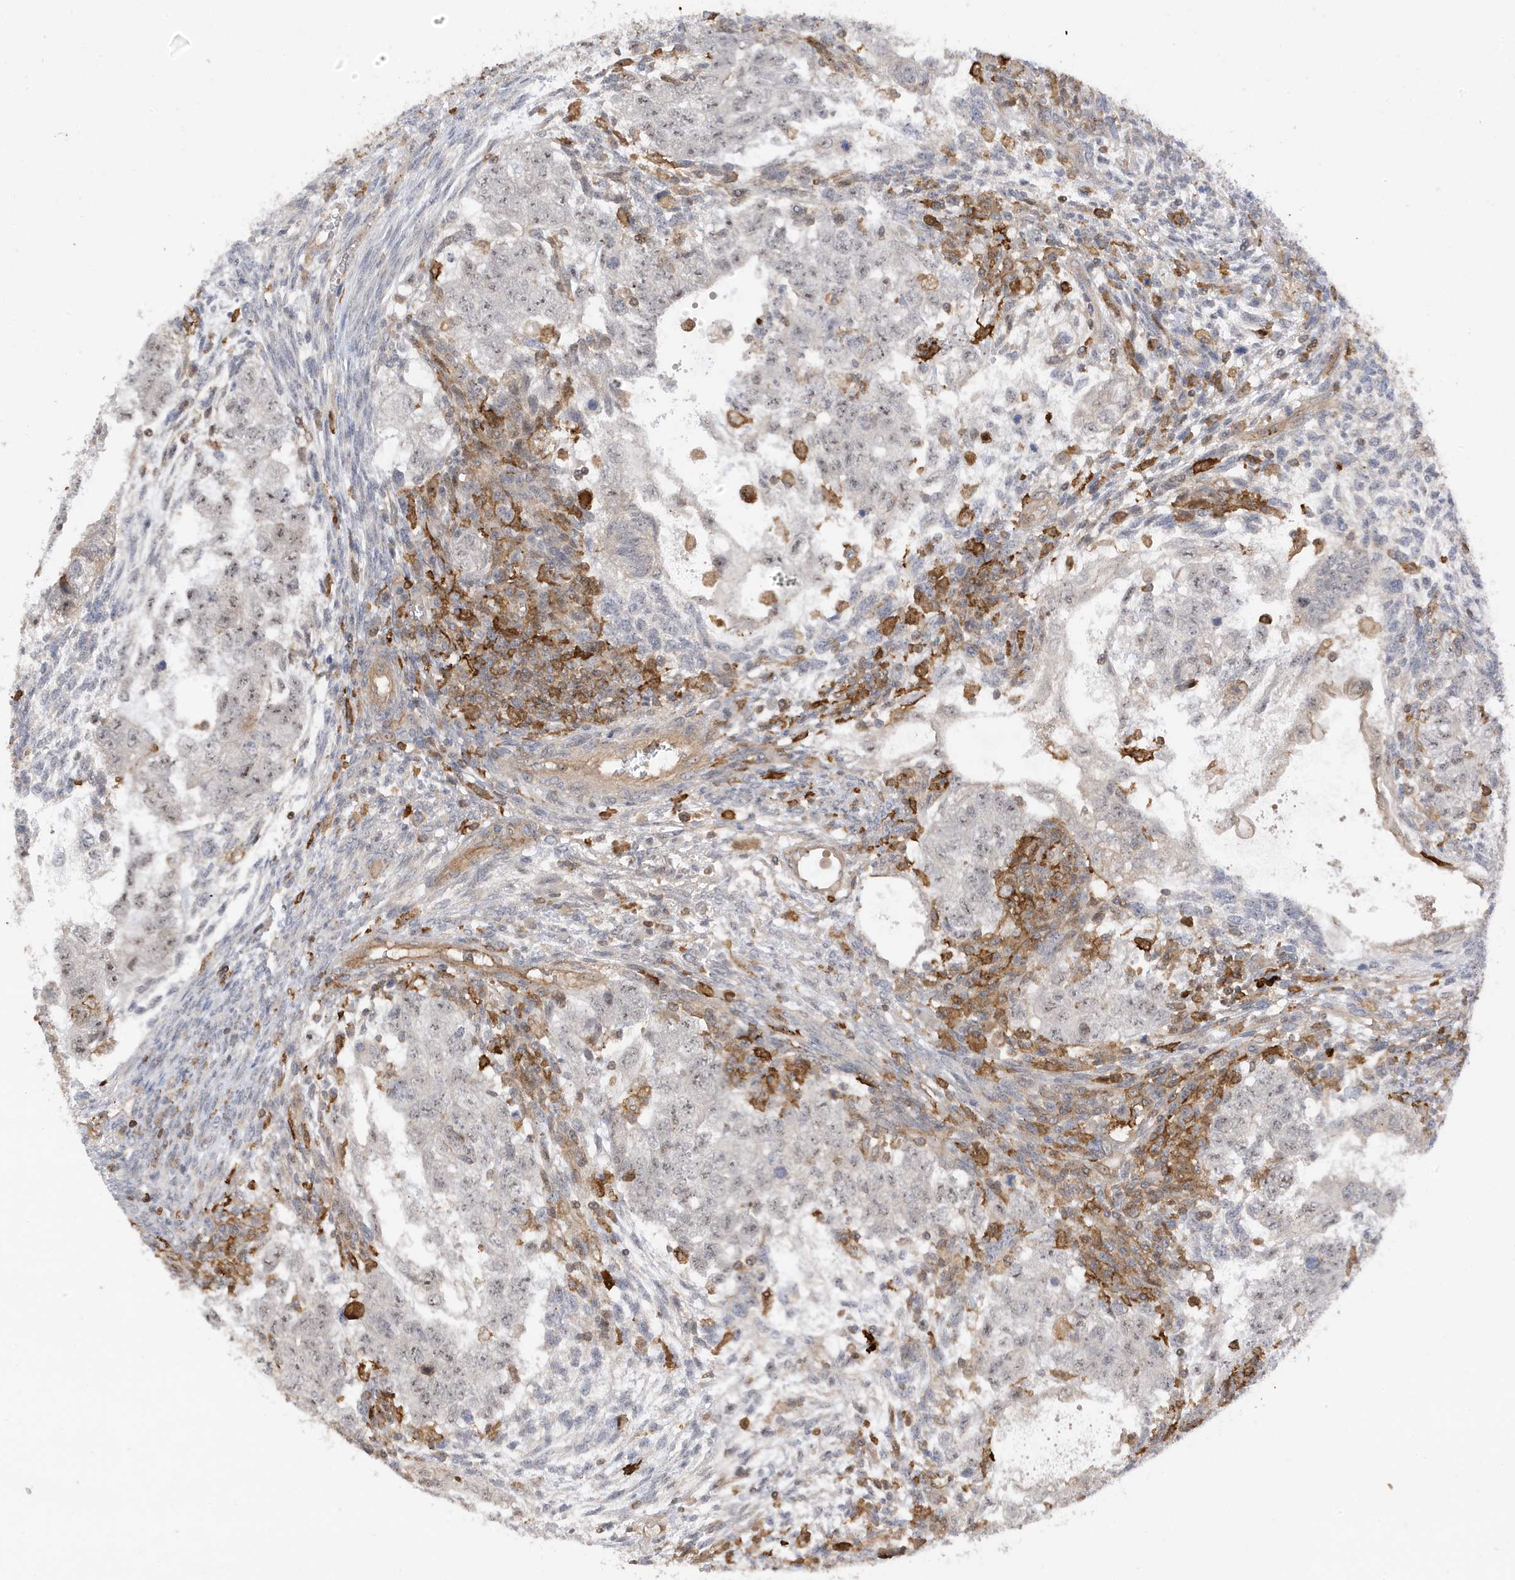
{"staining": {"intensity": "negative", "quantity": "none", "location": "none"}, "tissue": "testis cancer", "cell_type": "Tumor cells", "image_type": "cancer", "snomed": [{"axis": "morphology", "description": "Carcinoma, Embryonal, NOS"}, {"axis": "topography", "description": "Testis"}], "caption": "Immunohistochemistry (IHC) of human testis cancer reveals no expression in tumor cells. (DAB immunohistochemistry, high magnification).", "gene": "PHACTR2", "patient": {"sex": "male", "age": 37}}